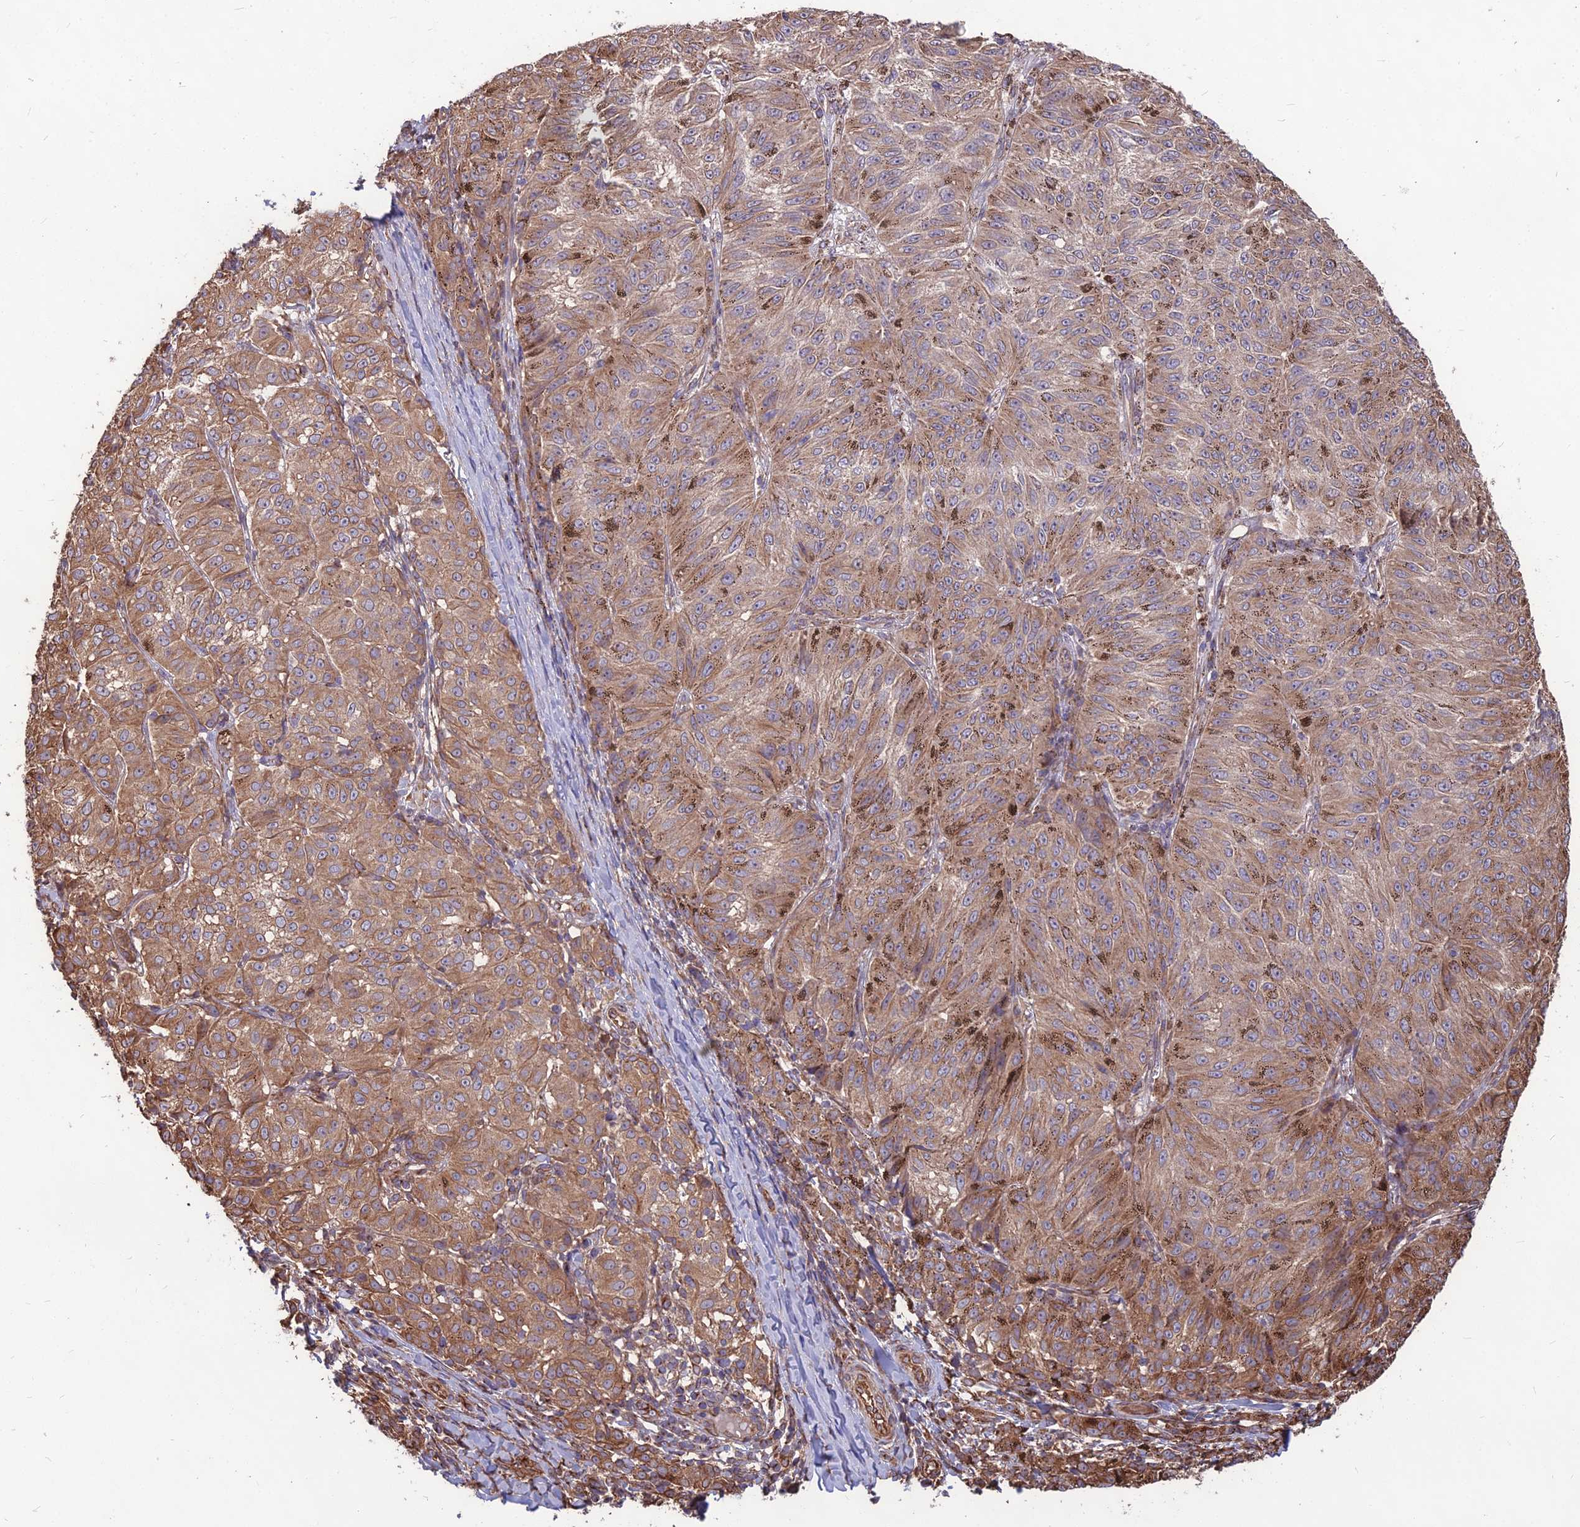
{"staining": {"intensity": "moderate", "quantity": "25%-75%", "location": "cytoplasmic/membranous"}, "tissue": "melanoma", "cell_type": "Tumor cells", "image_type": "cancer", "snomed": [{"axis": "morphology", "description": "Malignant melanoma, NOS"}, {"axis": "topography", "description": "Skin"}], "caption": "Human malignant melanoma stained with a protein marker demonstrates moderate staining in tumor cells.", "gene": "LSM6", "patient": {"sex": "female", "age": 72}}